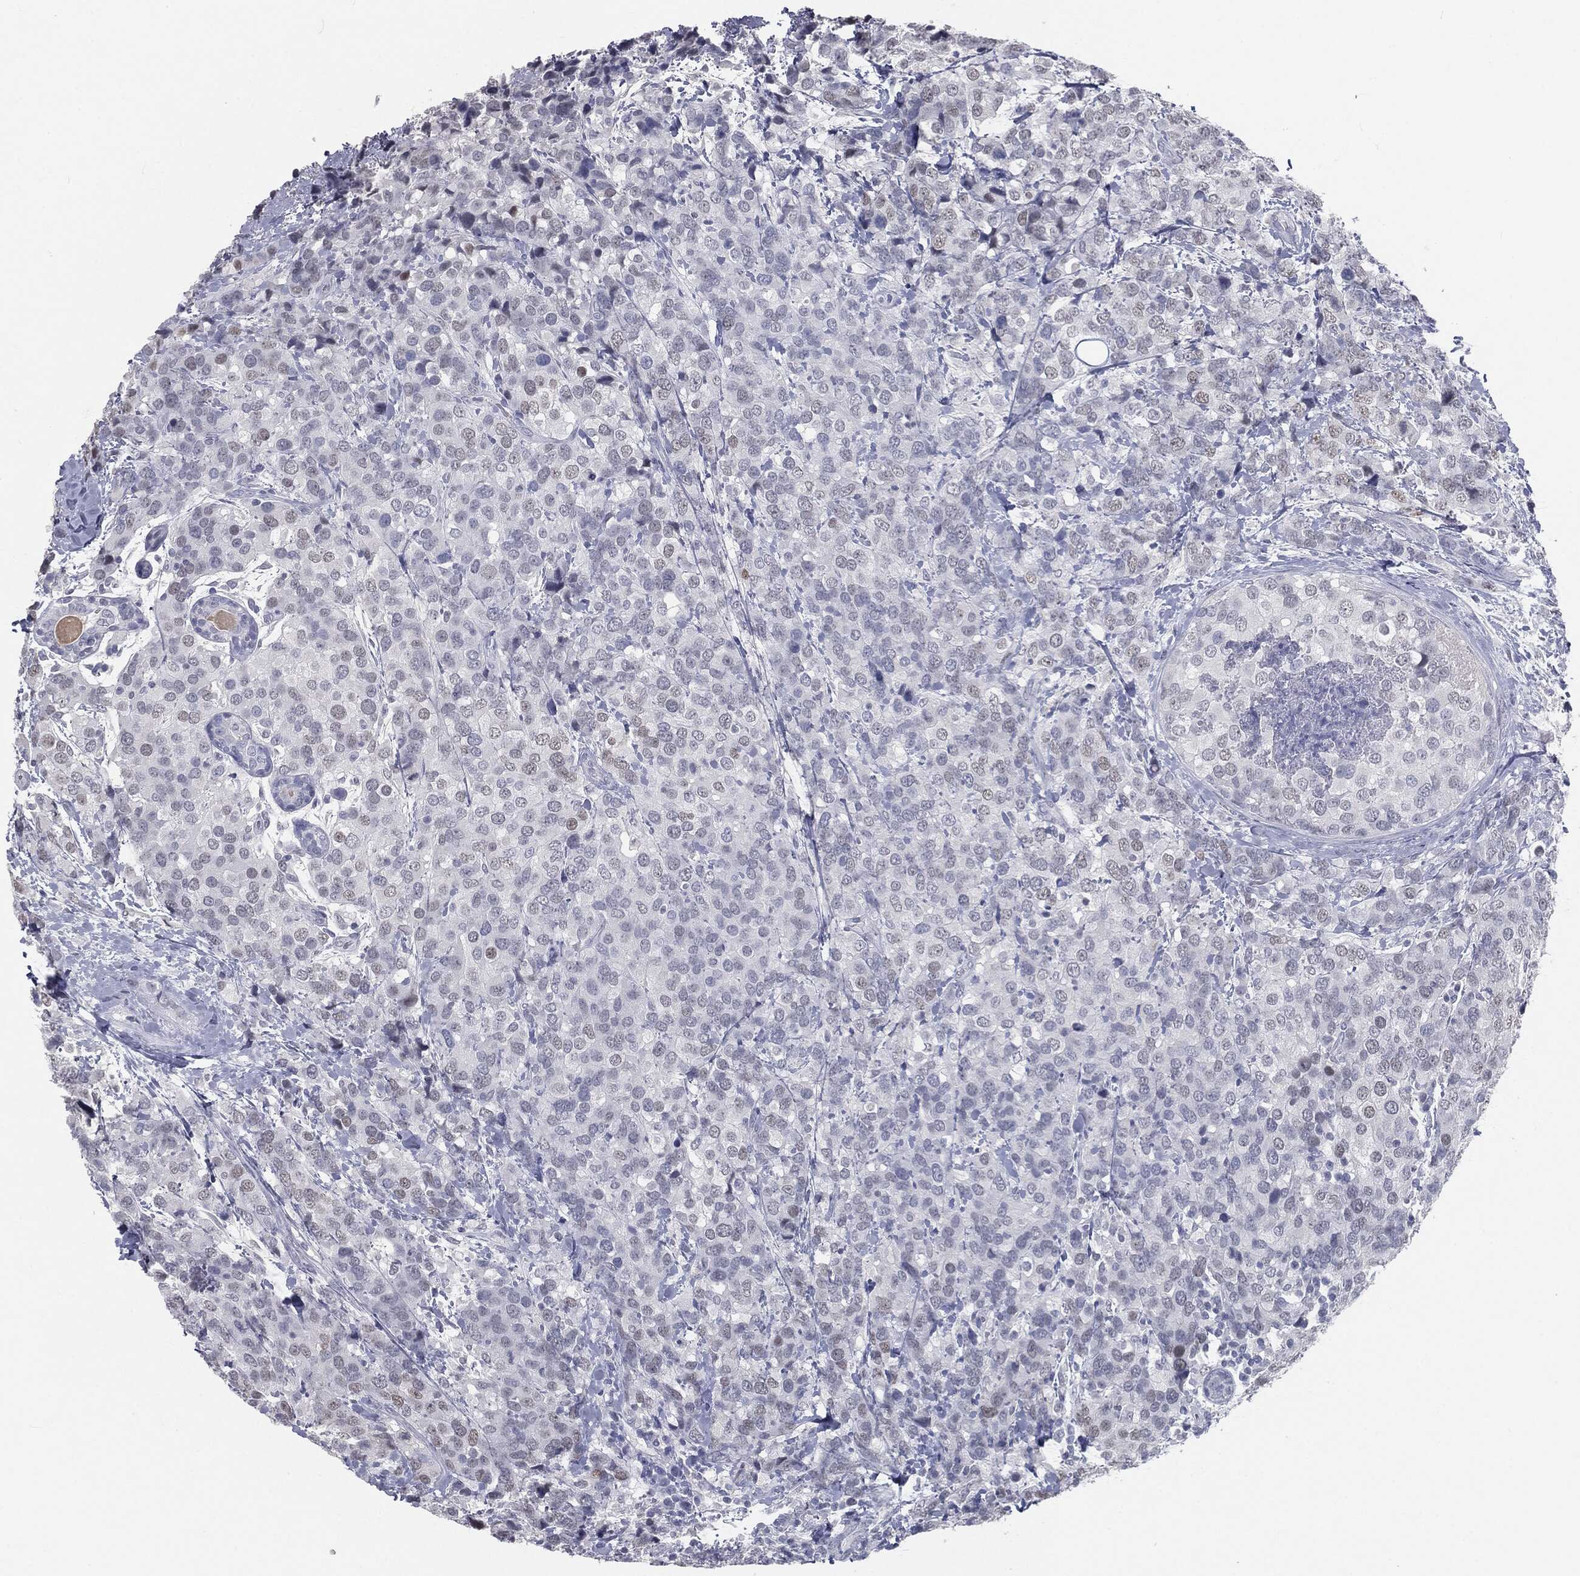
{"staining": {"intensity": "negative", "quantity": "none", "location": "none"}, "tissue": "breast cancer", "cell_type": "Tumor cells", "image_type": "cancer", "snomed": [{"axis": "morphology", "description": "Lobular carcinoma"}, {"axis": "topography", "description": "Breast"}], "caption": "This is an immunohistochemistry image of human breast cancer. There is no expression in tumor cells.", "gene": "PRAME", "patient": {"sex": "female", "age": 59}}